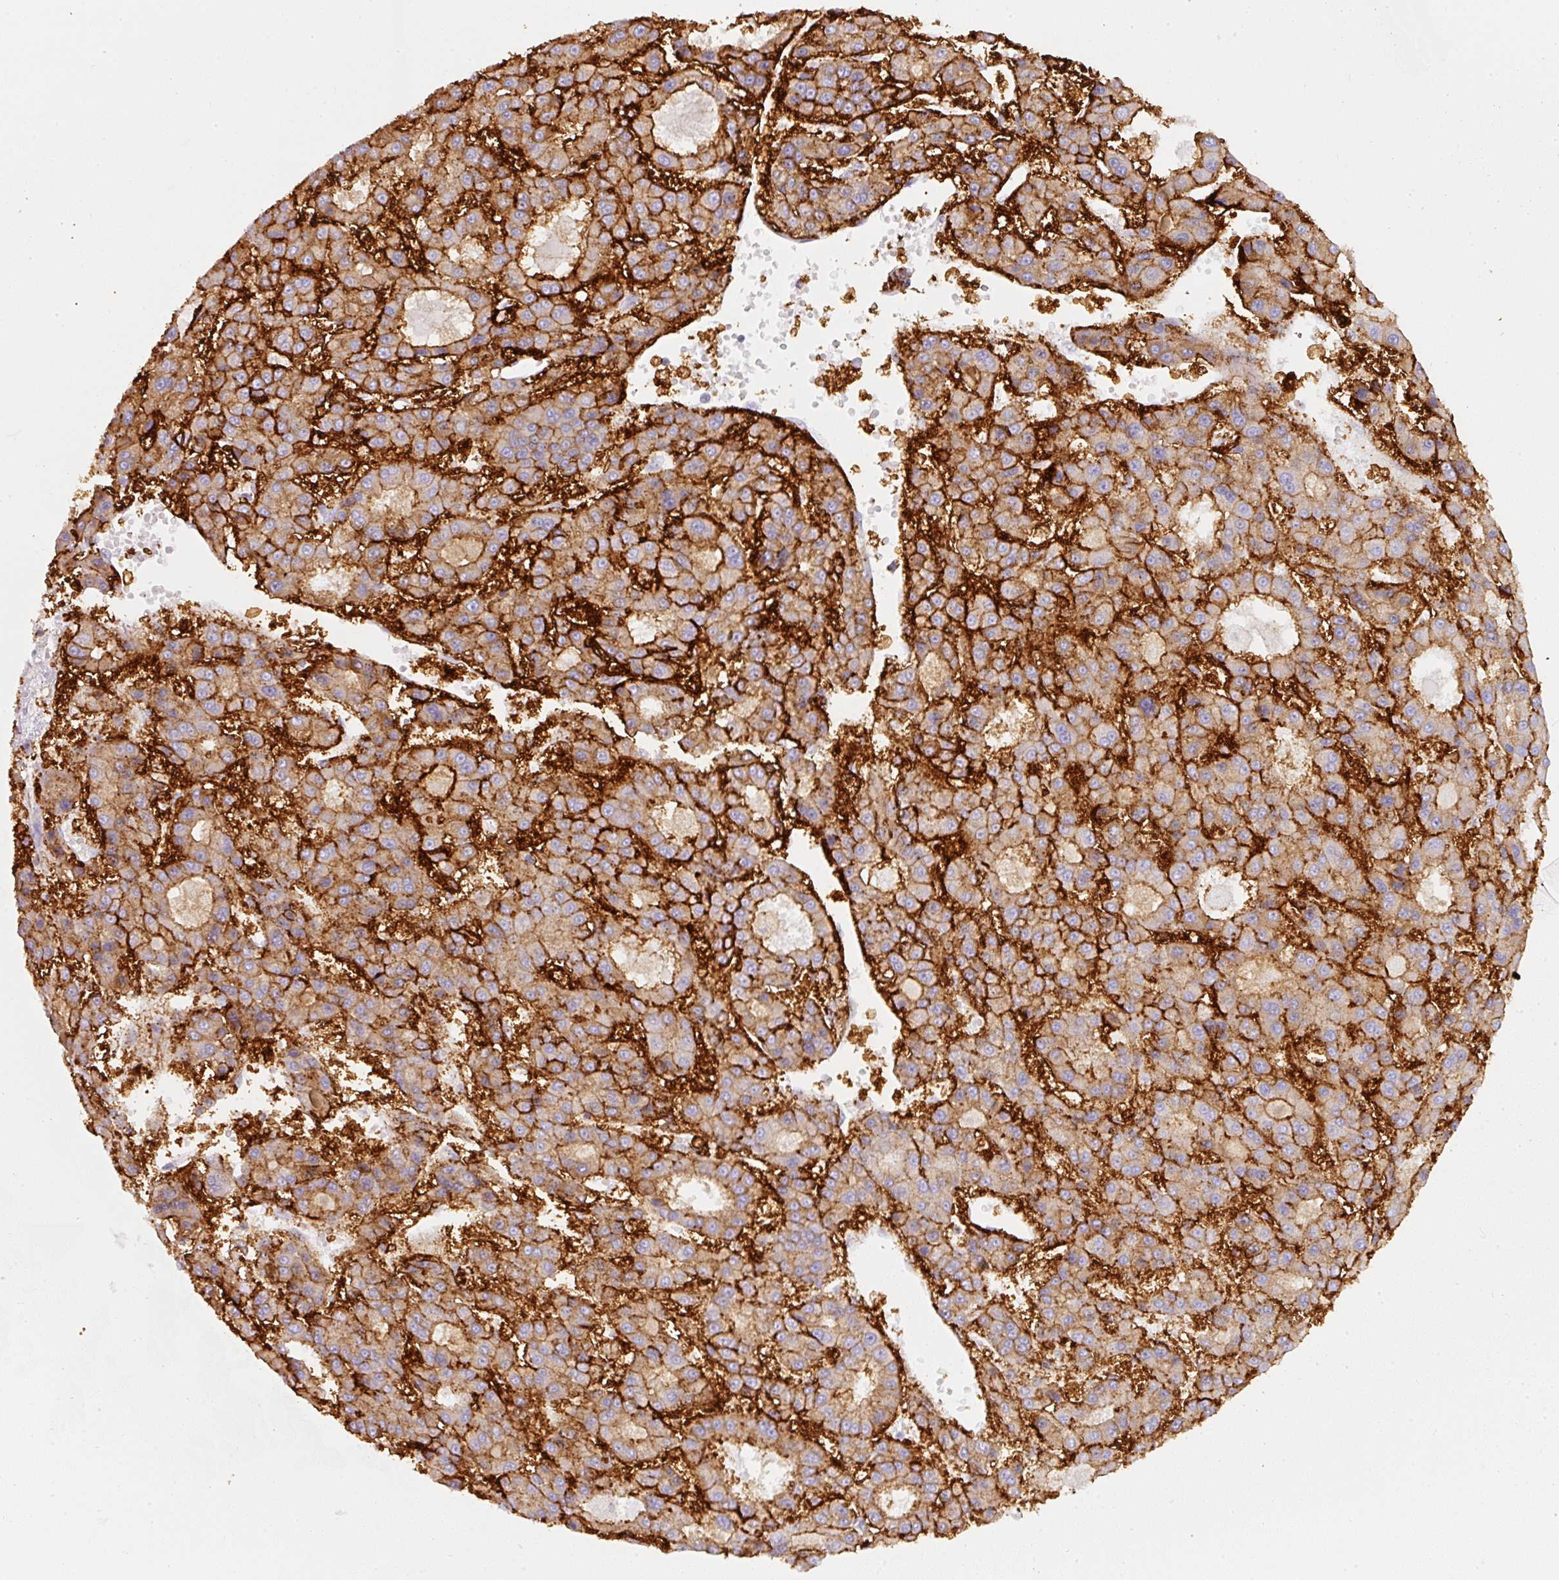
{"staining": {"intensity": "strong", "quantity": "25%-75%", "location": "cytoplasmic/membranous"}, "tissue": "liver cancer", "cell_type": "Tumor cells", "image_type": "cancer", "snomed": [{"axis": "morphology", "description": "Carcinoma, Hepatocellular, NOS"}, {"axis": "topography", "description": "Liver"}], "caption": "Human hepatocellular carcinoma (liver) stained with a brown dye shows strong cytoplasmic/membranous positive expression in approximately 25%-75% of tumor cells.", "gene": "SLC2A2", "patient": {"sex": "male", "age": 70}}